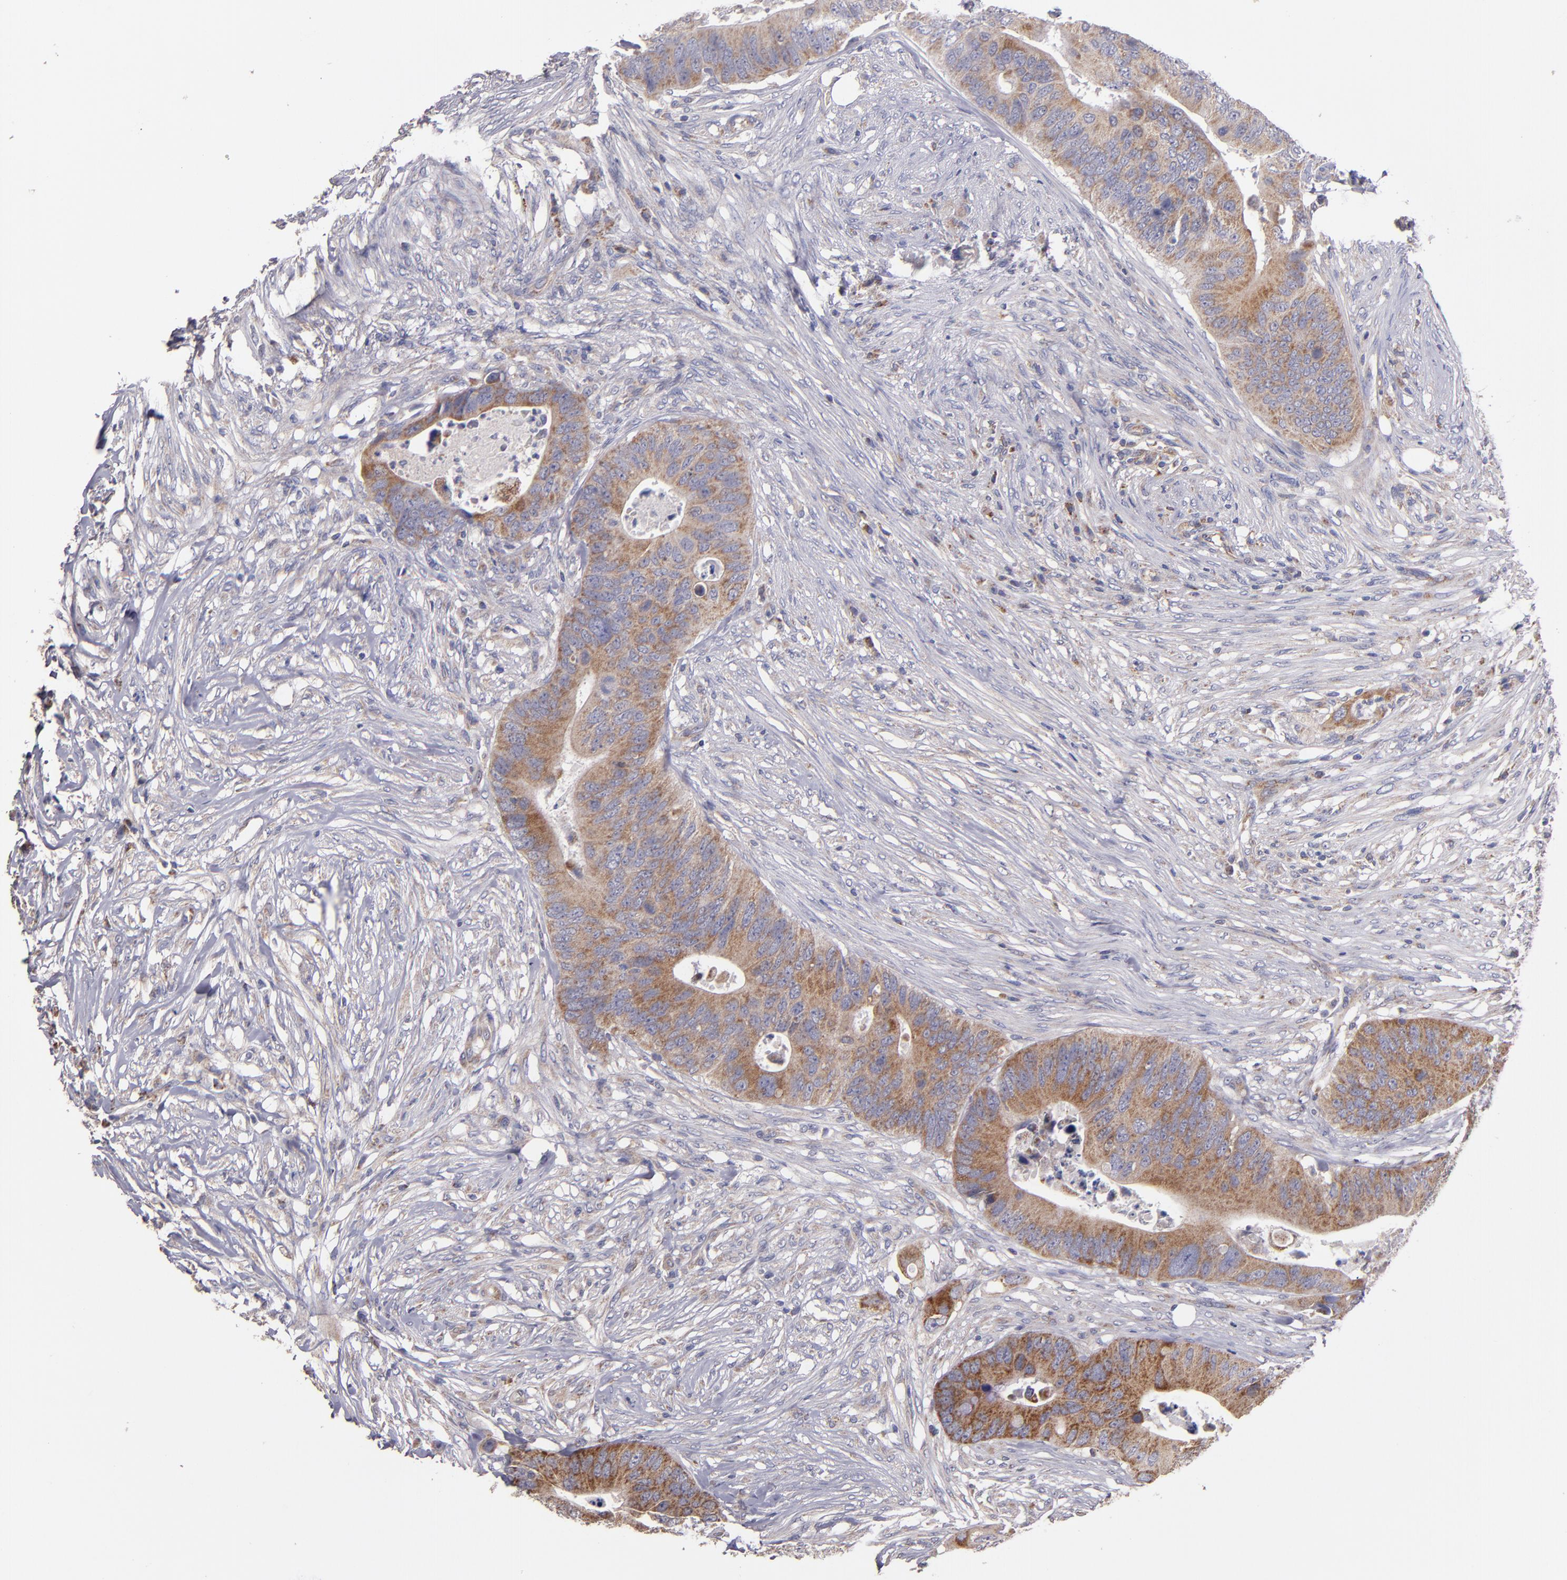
{"staining": {"intensity": "moderate", "quantity": ">75%", "location": "cytoplasmic/membranous"}, "tissue": "colorectal cancer", "cell_type": "Tumor cells", "image_type": "cancer", "snomed": [{"axis": "morphology", "description": "Adenocarcinoma, NOS"}, {"axis": "topography", "description": "Colon"}], "caption": "Protein staining exhibits moderate cytoplasmic/membranous positivity in about >75% of tumor cells in colorectal cancer (adenocarcinoma).", "gene": "CLTA", "patient": {"sex": "male", "age": 71}}